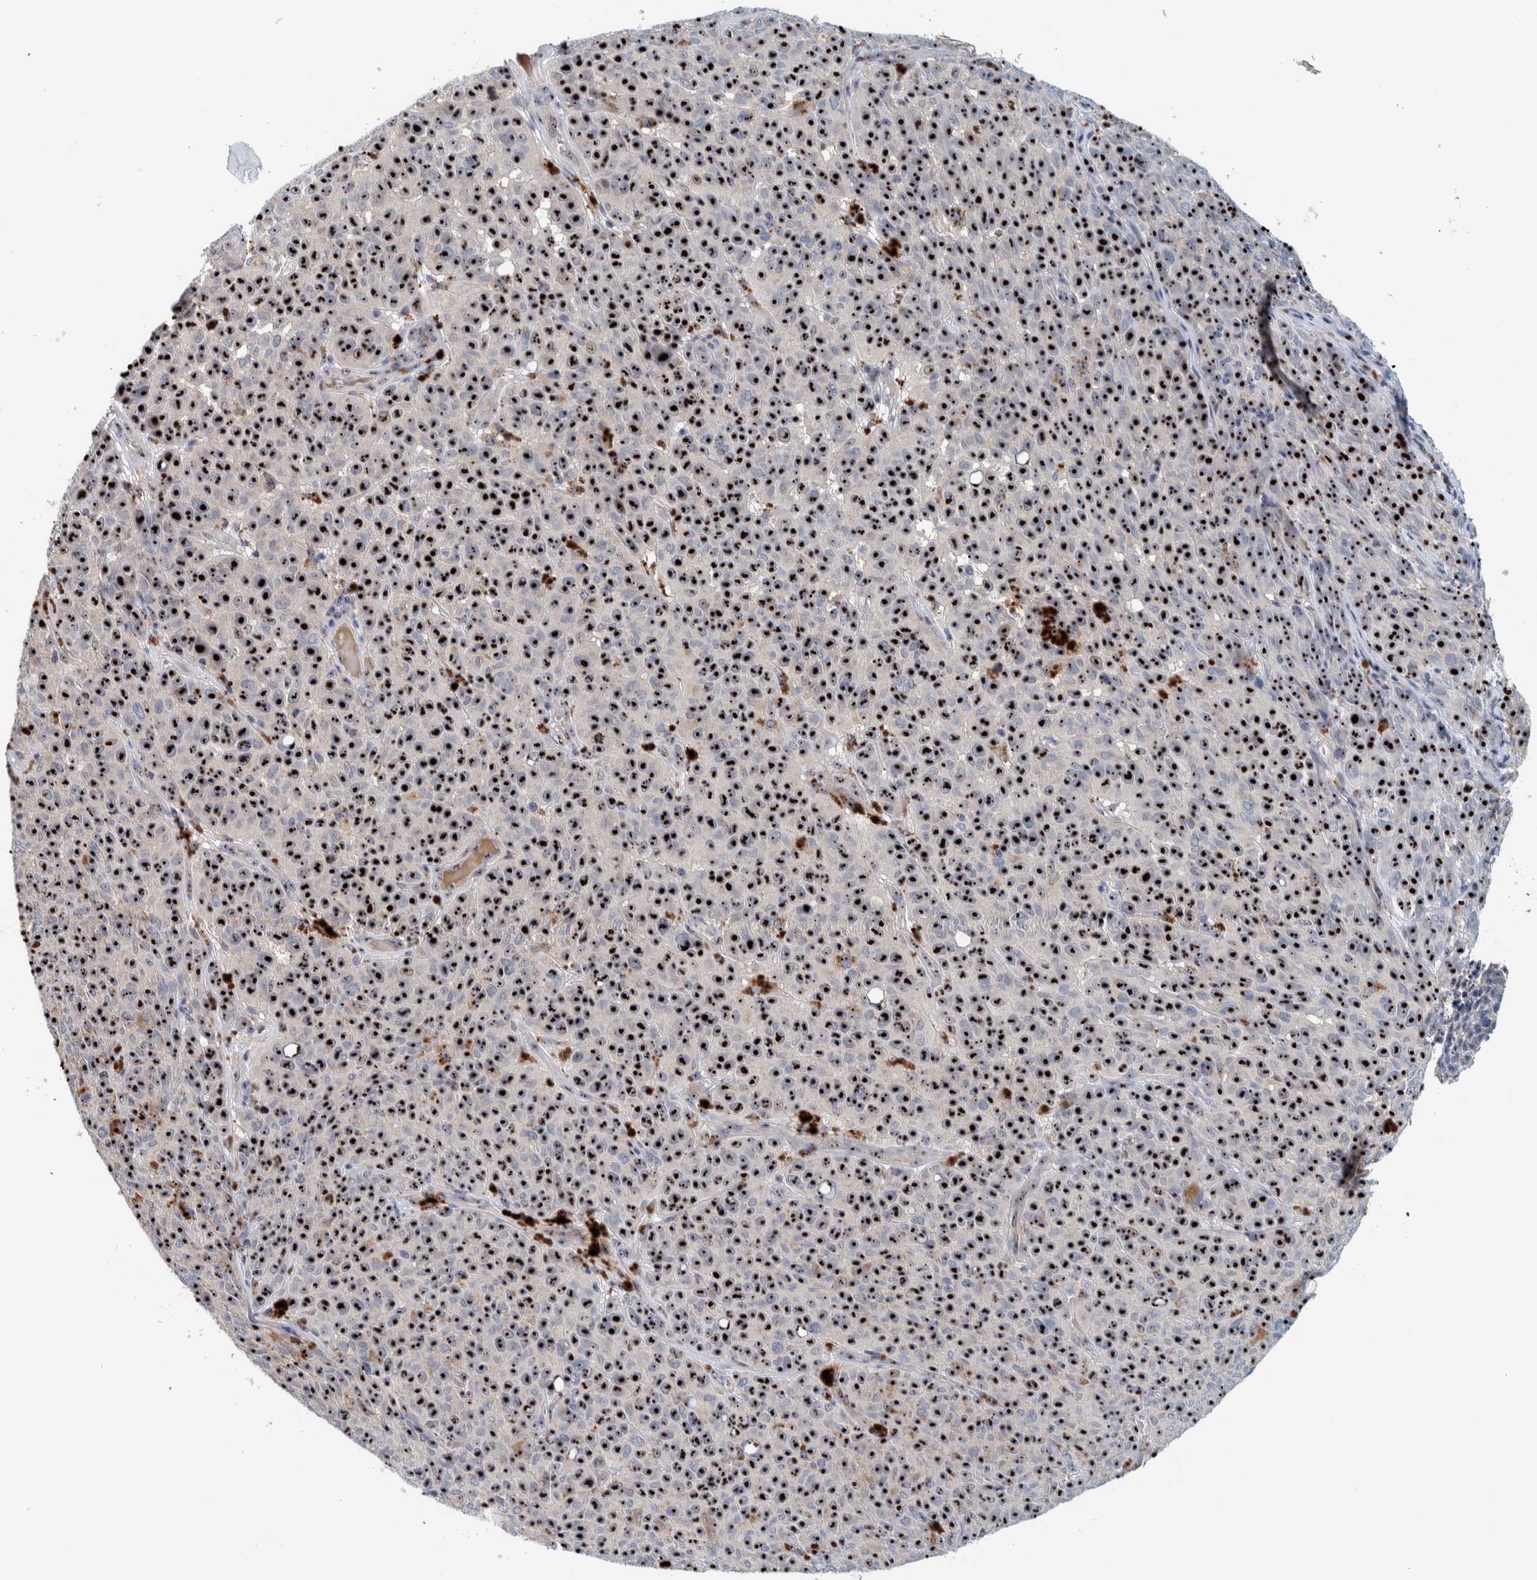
{"staining": {"intensity": "strong", "quantity": ">75%", "location": "nuclear"}, "tissue": "melanoma", "cell_type": "Tumor cells", "image_type": "cancer", "snomed": [{"axis": "morphology", "description": "Malignant melanoma, NOS"}, {"axis": "topography", "description": "Skin"}], "caption": "The histopathology image reveals immunohistochemical staining of melanoma. There is strong nuclear expression is identified in approximately >75% of tumor cells.", "gene": "NOL11", "patient": {"sex": "female", "age": 82}}